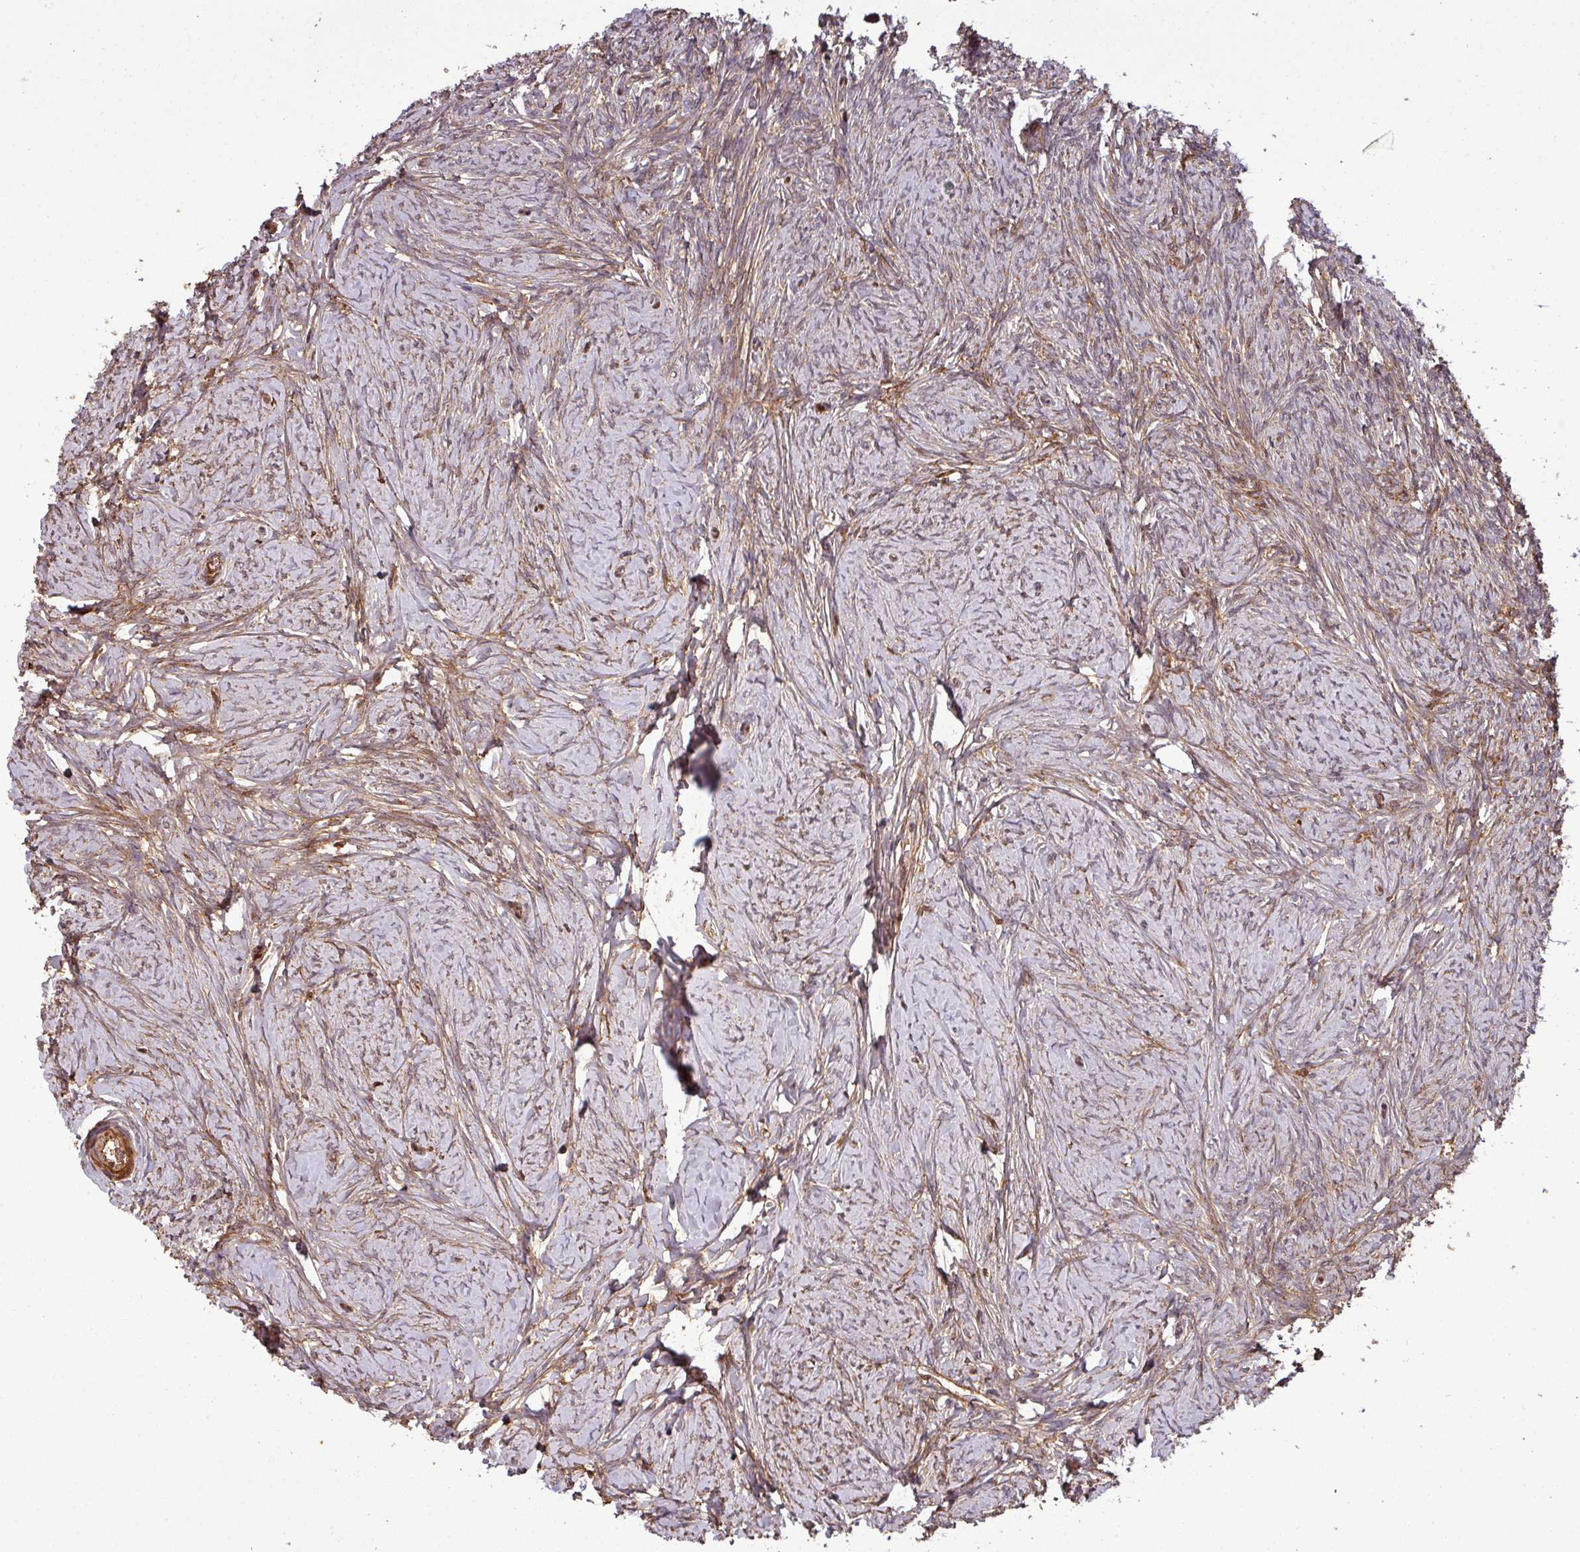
{"staining": {"intensity": "moderate", "quantity": ">75%", "location": "cytoplasmic/membranous"}, "tissue": "ovary", "cell_type": "Ovarian stroma cells", "image_type": "normal", "snomed": [{"axis": "morphology", "description": "Normal tissue, NOS"}, {"axis": "topography", "description": "Ovary"}], "caption": "Human ovary stained for a protein (brown) shows moderate cytoplasmic/membranous positive expression in about >75% of ovarian stroma cells.", "gene": "ISLR", "patient": {"sex": "female", "age": 44}}